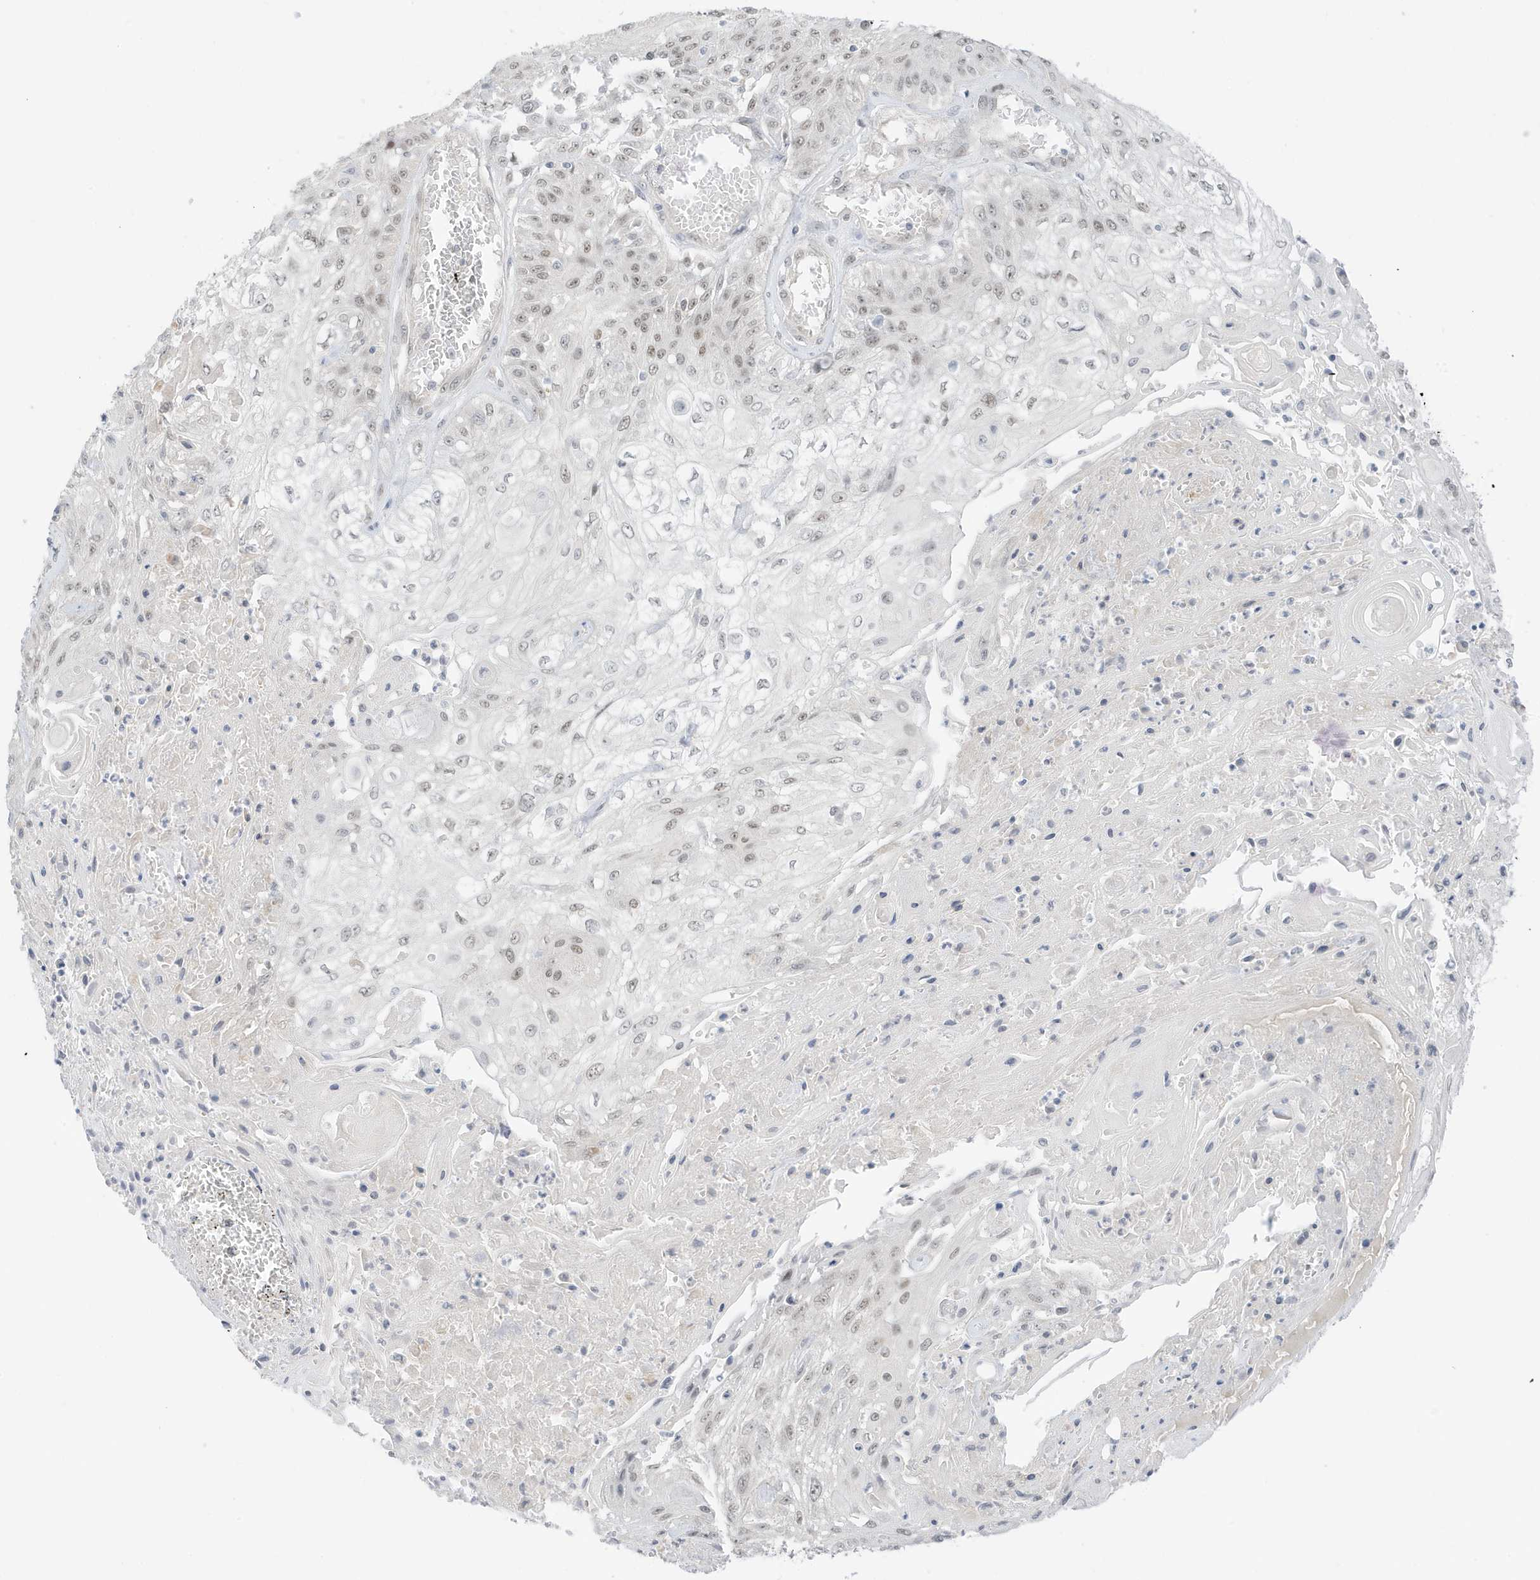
{"staining": {"intensity": "weak", "quantity": "25%-75%", "location": "nuclear"}, "tissue": "skin cancer", "cell_type": "Tumor cells", "image_type": "cancer", "snomed": [{"axis": "morphology", "description": "Squamous cell carcinoma, NOS"}, {"axis": "morphology", "description": "Squamous cell carcinoma, metastatic, NOS"}, {"axis": "topography", "description": "Skin"}, {"axis": "topography", "description": "Lymph node"}], "caption": "Skin cancer (squamous cell carcinoma) stained for a protein reveals weak nuclear positivity in tumor cells. The protein of interest is shown in brown color, while the nuclei are stained blue.", "gene": "MSL3", "patient": {"sex": "male", "age": 75}}